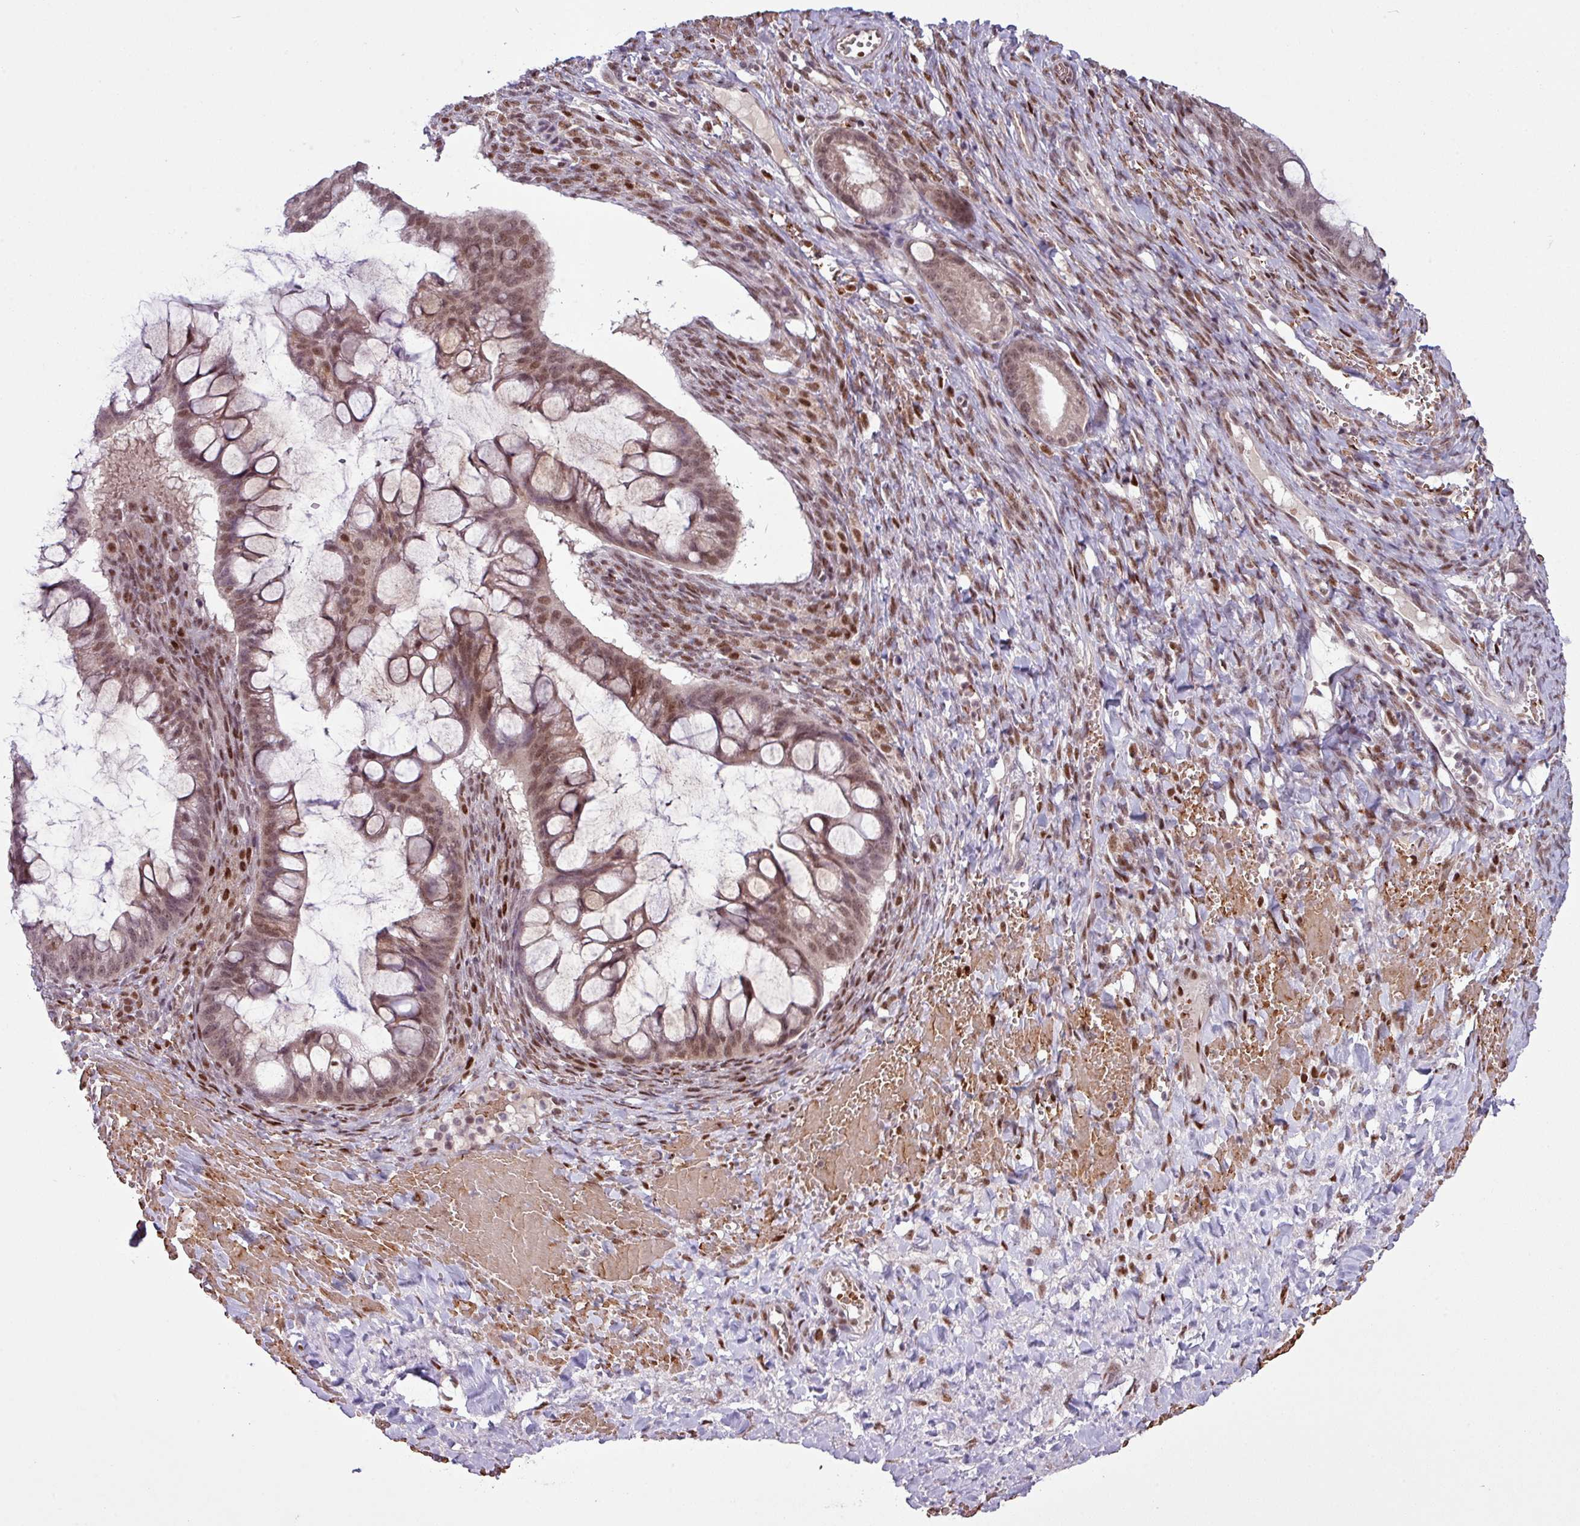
{"staining": {"intensity": "moderate", "quantity": ">75%", "location": "nuclear"}, "tissue": "ovarian cancer", "cell_type": "Tumor cells", "image_type": "cancer", "snomed": [{"axis": "morphology", "description": "Cystadenocarcinoma, mucinous, NOS"}, {"axis": "topography", "description": "Ovary"}], "caption": "Ovarian mucinous cystadenocarcinoma was stained to show a protein in brown. There is medium levels of moderate nuclear expression in about >75% of tumor cells. (brown staining indicates protein expression, while blue staining denotes nuclei).", "gene": "PRDM5", "patient": {"sex": "female", "age": 73}}